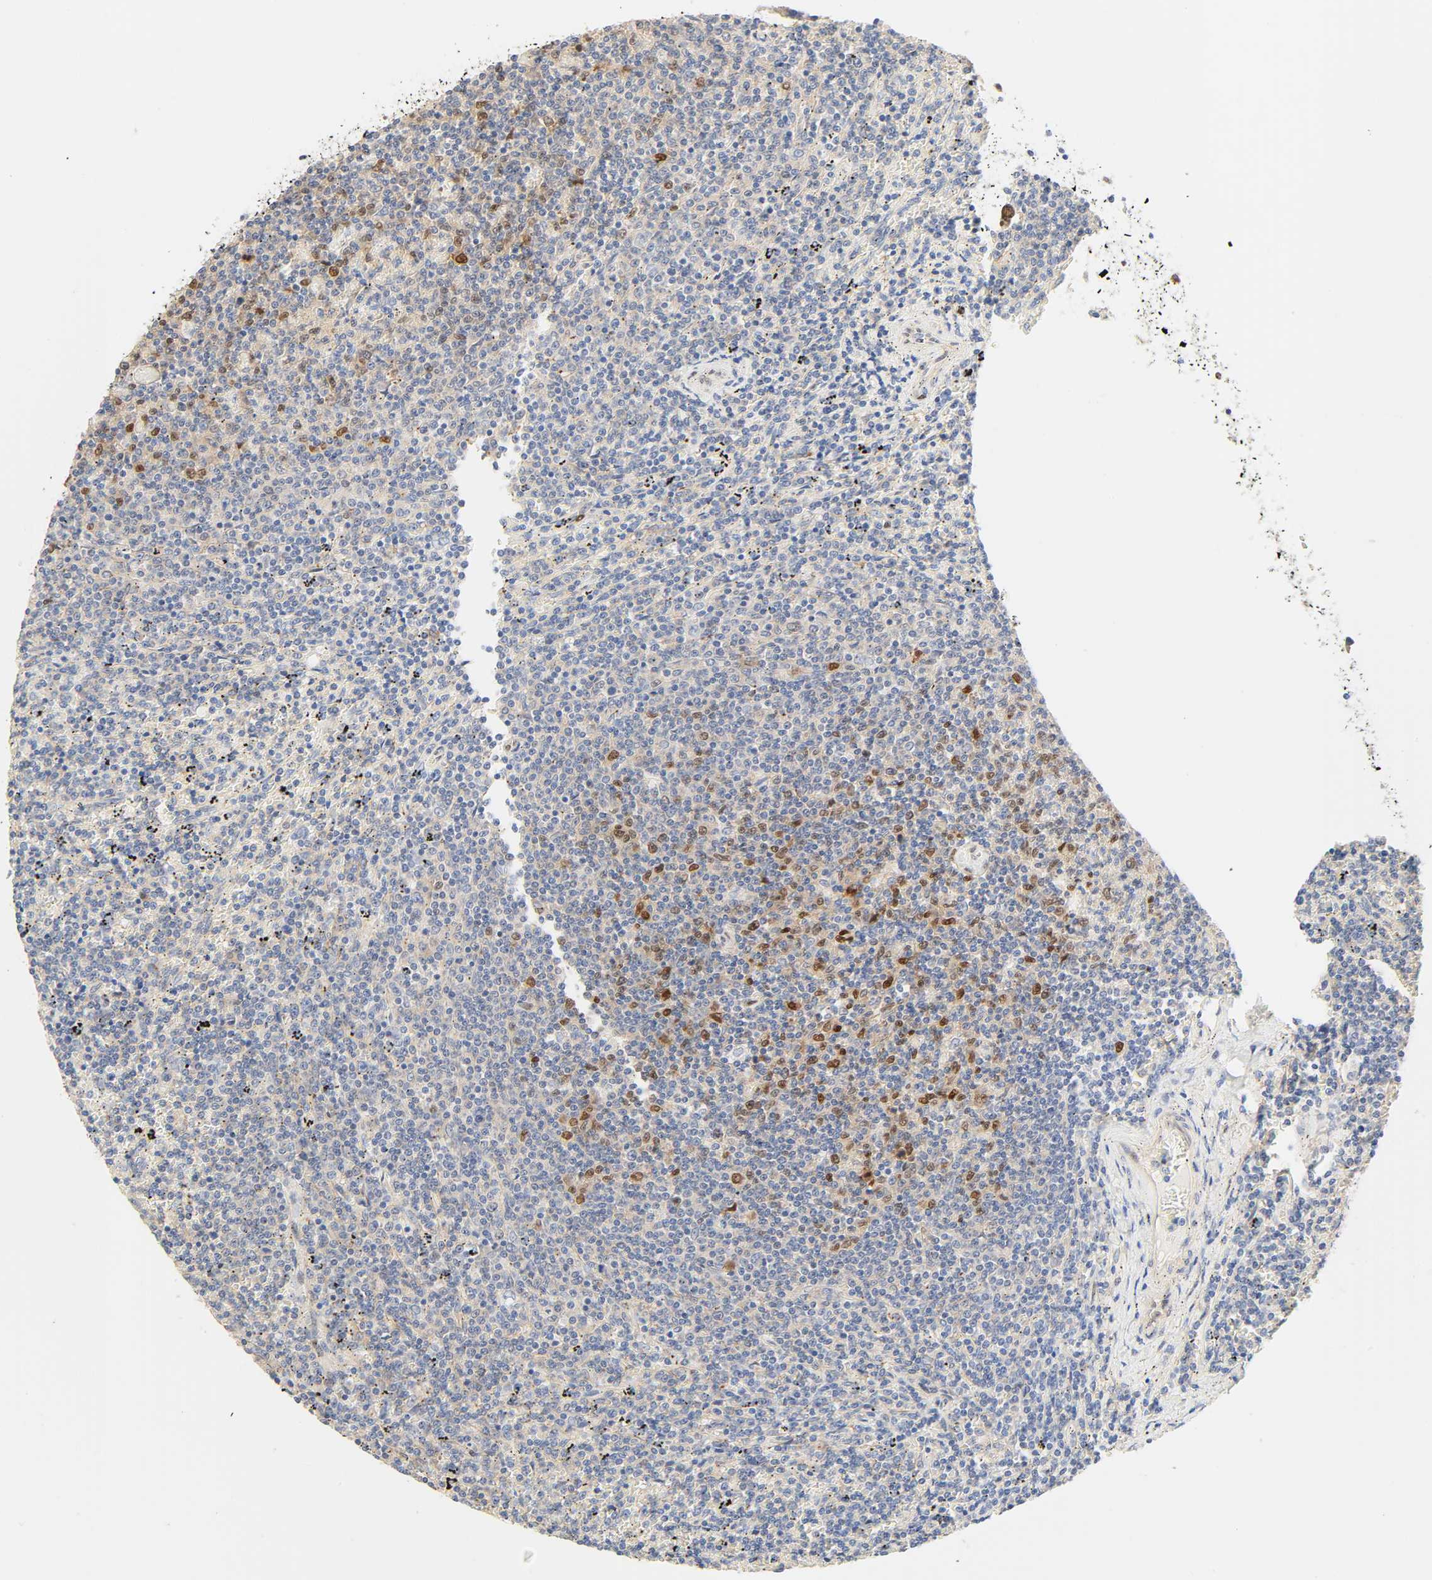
{"staining": {"intensity": "negative", "quantity": "none", "location": "none"}, "tissue": "lymphoma", "cell_type": "Tumor cells", "image_type": "cancer", "snomed": [{"axis": "morphology", "description": "Malignant lymphoma, non-Hodgkin's type, Low grade"}, {"axis": "topography", "description": "Spleen"}], "caption": "IHC histopathology image of human malignant lymphoma, non-Hodgkin's type (low-grade) stained for a protein (brown), which reveals no expression in tumor cells.", "gene": "BORCS8-MEF2B", "patient": {"sex": "female", "age": 50}}